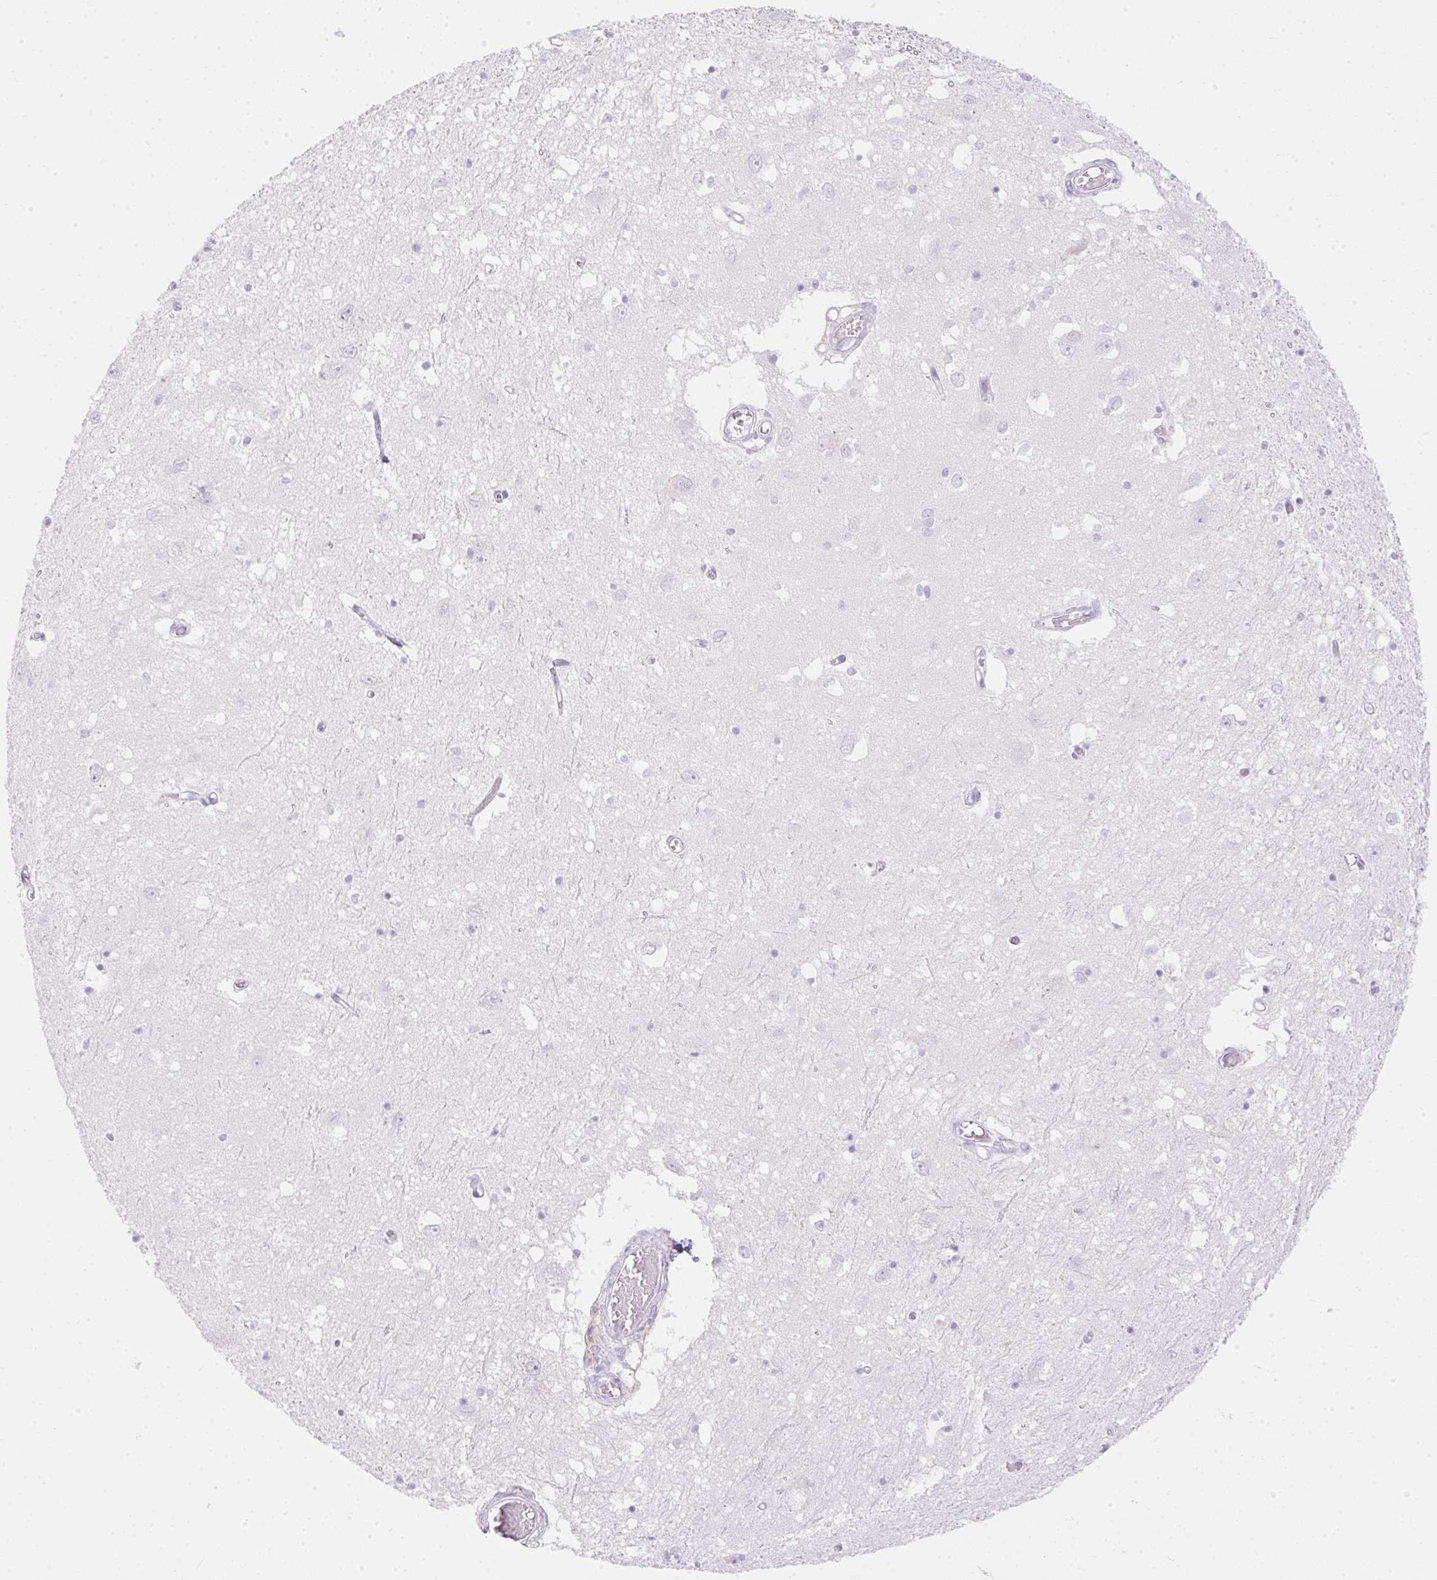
{"staining": {"intensity": "negative", "quantity": "none", "location": "none"}, "tissue": "caudate", "cell_type": "Glial cells", "image_type": "normal", "snomed": [{"axis": "morphology", "description": "Normal tissue, NOS"}, {"axis": "topography", "description": "Lateral ventricle wall"}], "caption": "DAB (3,3'-diaminobenzidine) immunohistochemical staining of benign human caudate demonstrates no significant expression in glial cells.", "gene": "CDX1", "patient": {"sex": "male", "age": 70}}